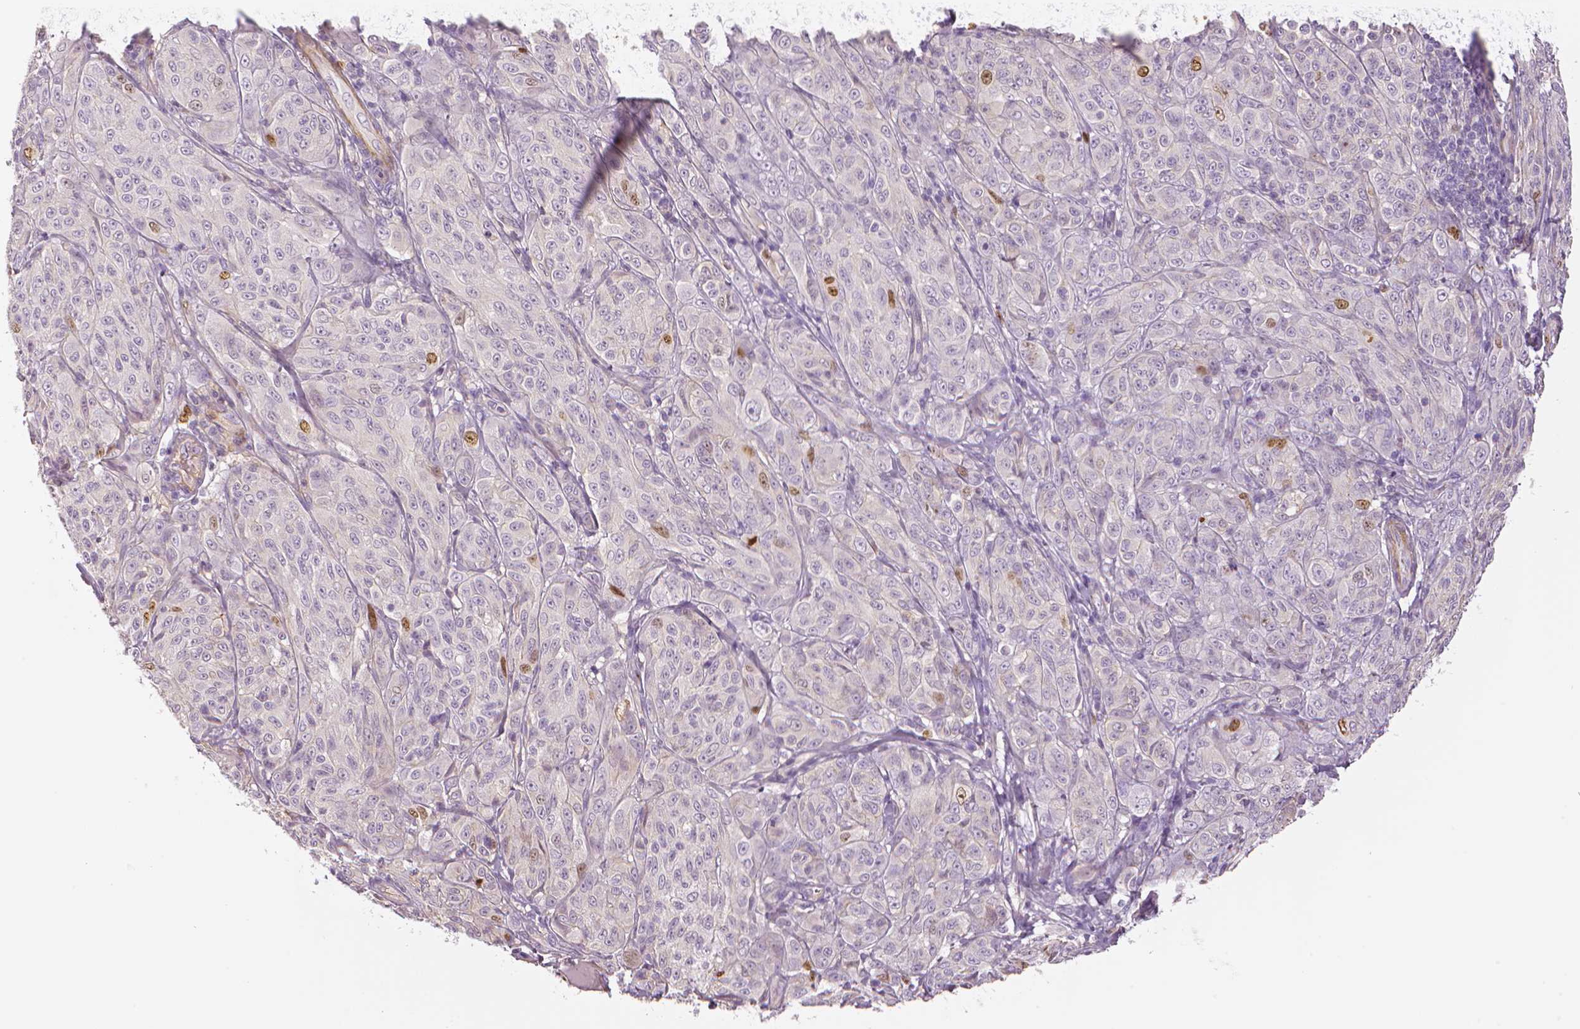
{"staining": {"intensity": "moderate", "quantity": "<25%", "location": "nuclear"}, "tissue": "melanoma", "cell_type": "Tumor cells", "image_type": "cancer", "snomed": [{"axis": "morphology", "description": "Malignant melanoma, NOS"}, {"axis": "topography", "description": "Skin"}], "caption": "Human melanoma stained with a protein marker demonstrates moderate staining in tumor cells.", "gene": "MKI67", "patient": {"sex": "male", "age": 89}}